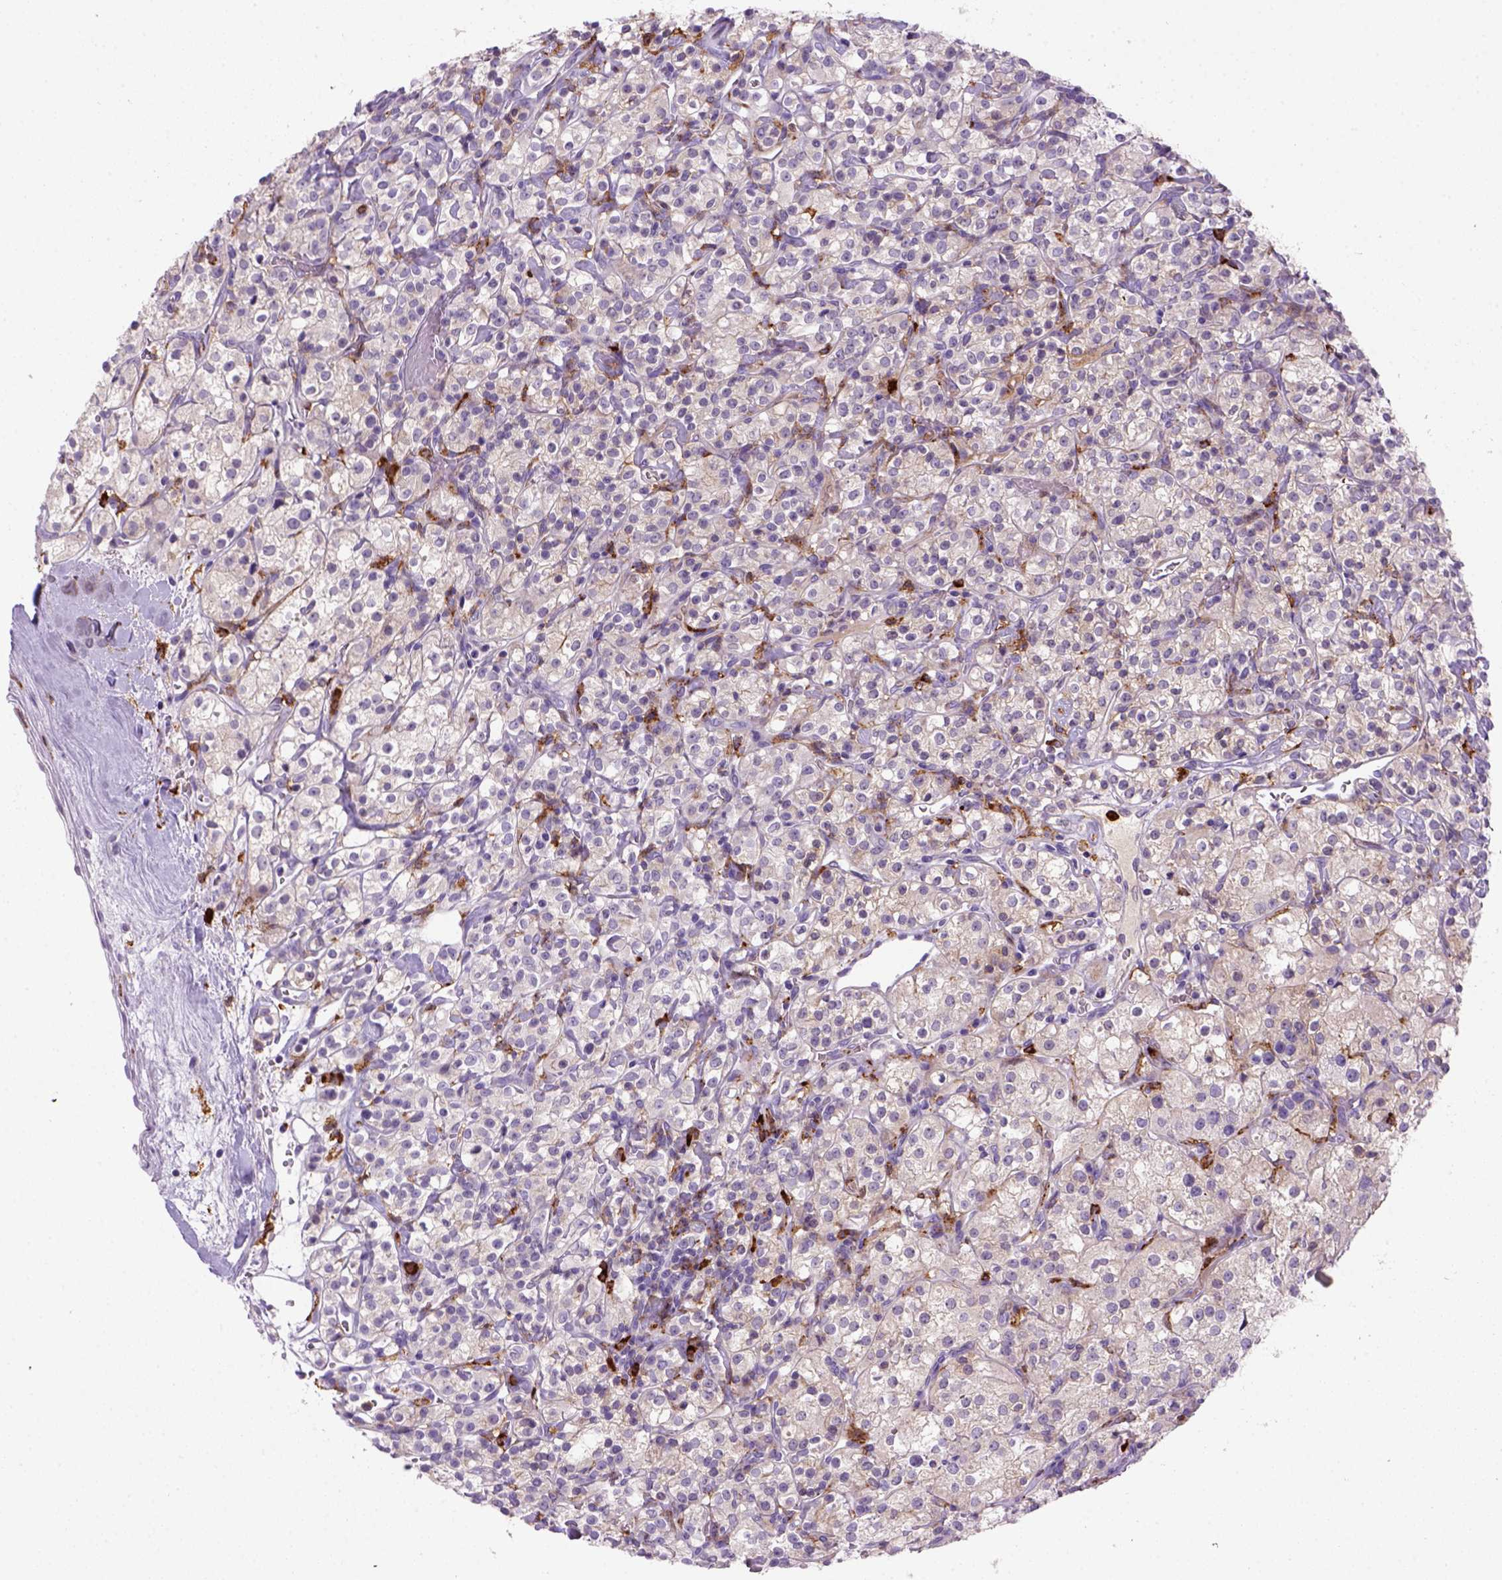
{"staining": {"intensity": "negative", "quantity": "none", "location": "none"}, "tissue": "renal cancer", "cell_type": "Tumor cells", "image_type": "cancer", "snomed": [{"axis": "morphology", "description": "Adenocarcinoma, NOS"}, {"axis": "topography", "description": "Kidney"}], "caption": "IHC micrograph of renal cancer (adenocarcinoma) stained for a protein (brown), which shows no positivity in tumor cells.", "gene": "CD14", "patient": {"sex": "male", "age": 77}}